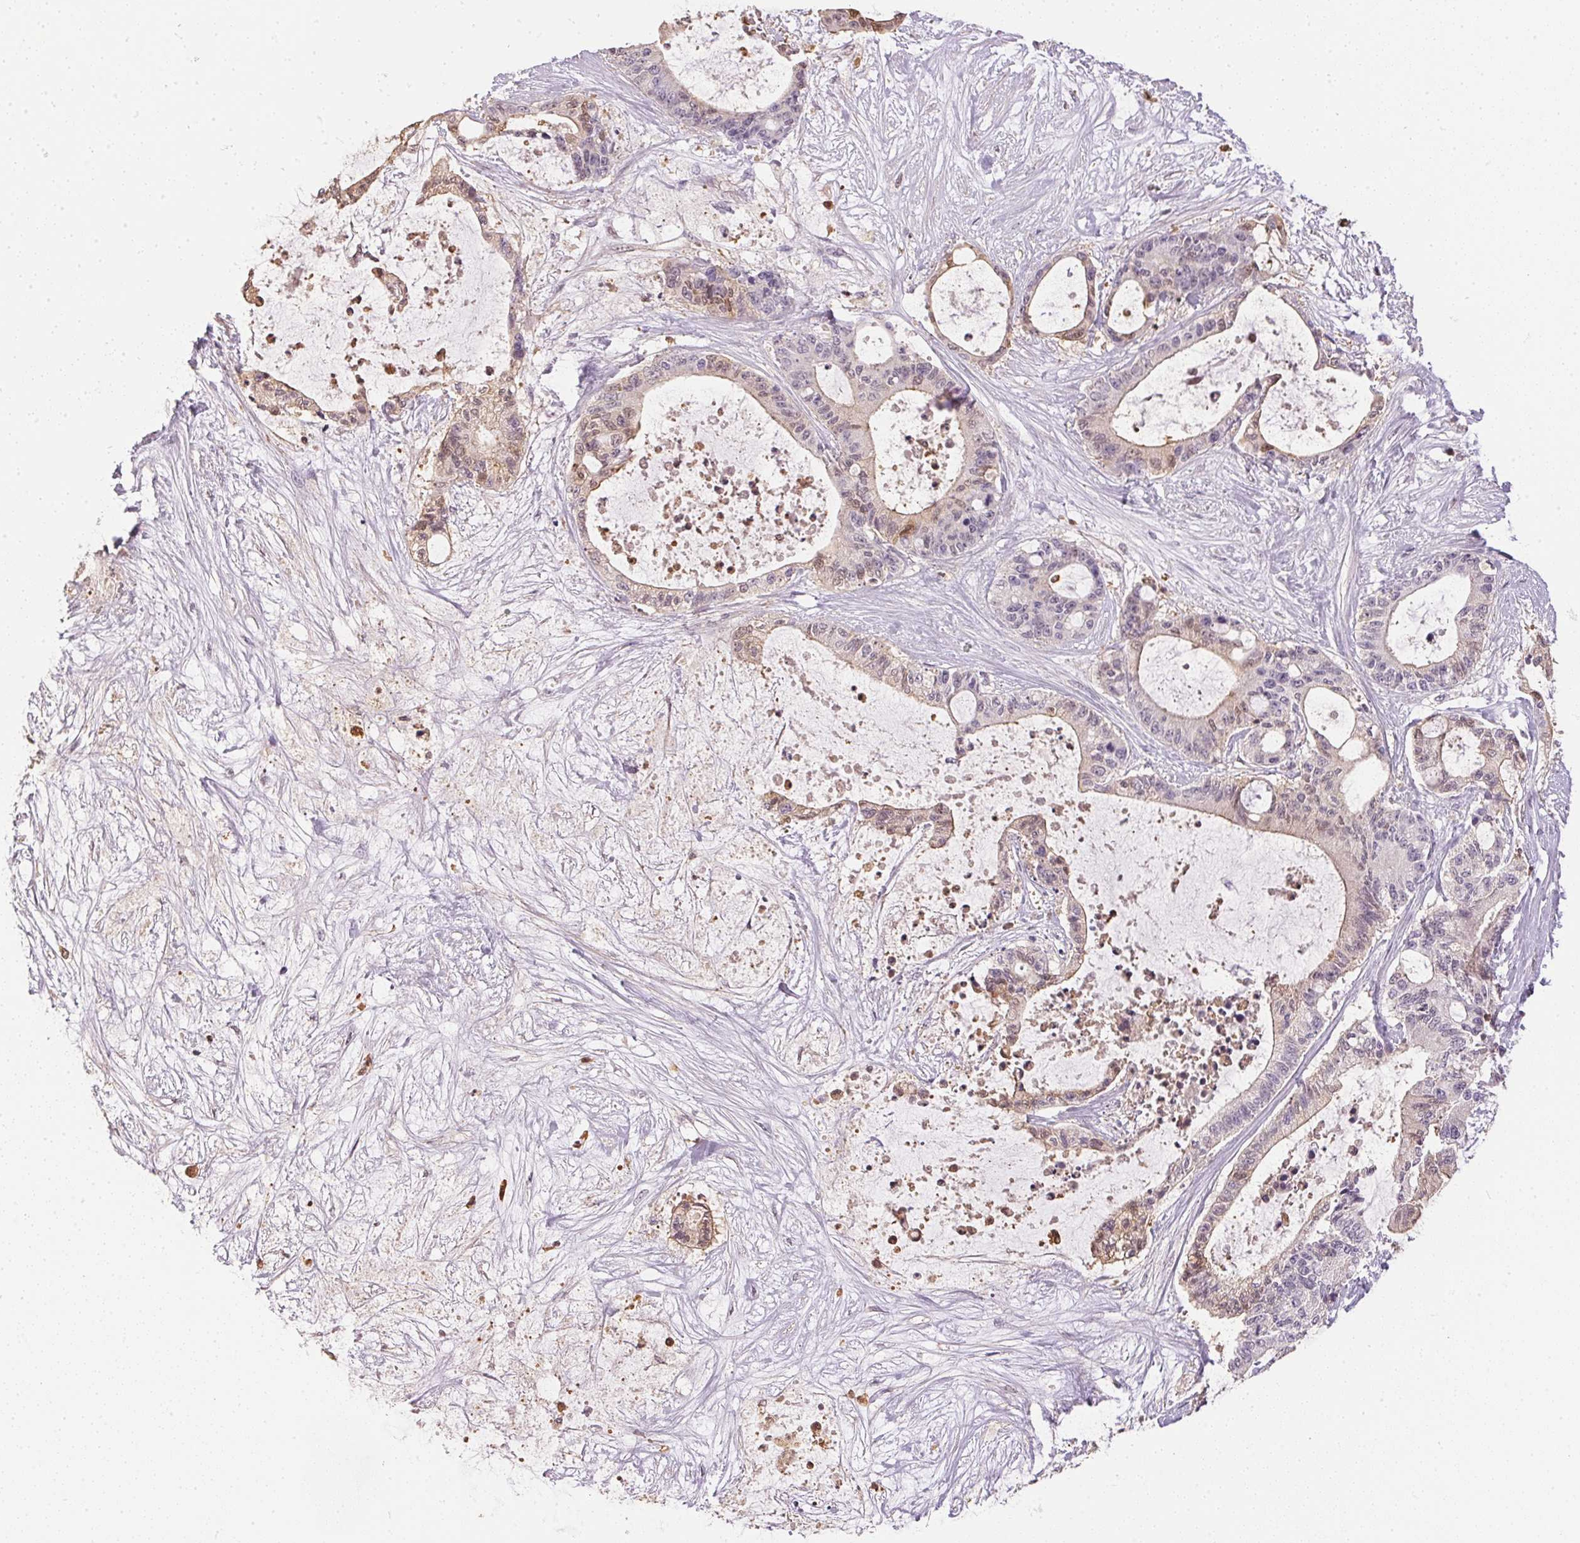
{"staining": {"intensity": "weak", "quantity": "<25%", "location": "cytoplasmic/membranous"}, "tissue": "liver cancer", "cell_type": "Tumor cells", "image_type": "cancer", "snomed": [{"axis": "morphology", "description": "Normal tissue, NOS"}, {"axis": "morphology", "description": "Cholangiocarcinoma"}, {"axis": "topography", "description": "Liver"}, {"axis": "topography", "description": "Peripheral nerve tissue"}], "caption": "This is an IHC photomicrograph of human liver cancer (cholangiocarcinoma). There is no expression in tumor cells.", "gene": "S100A3", "patient": {"sex": "female", "age": 73}}